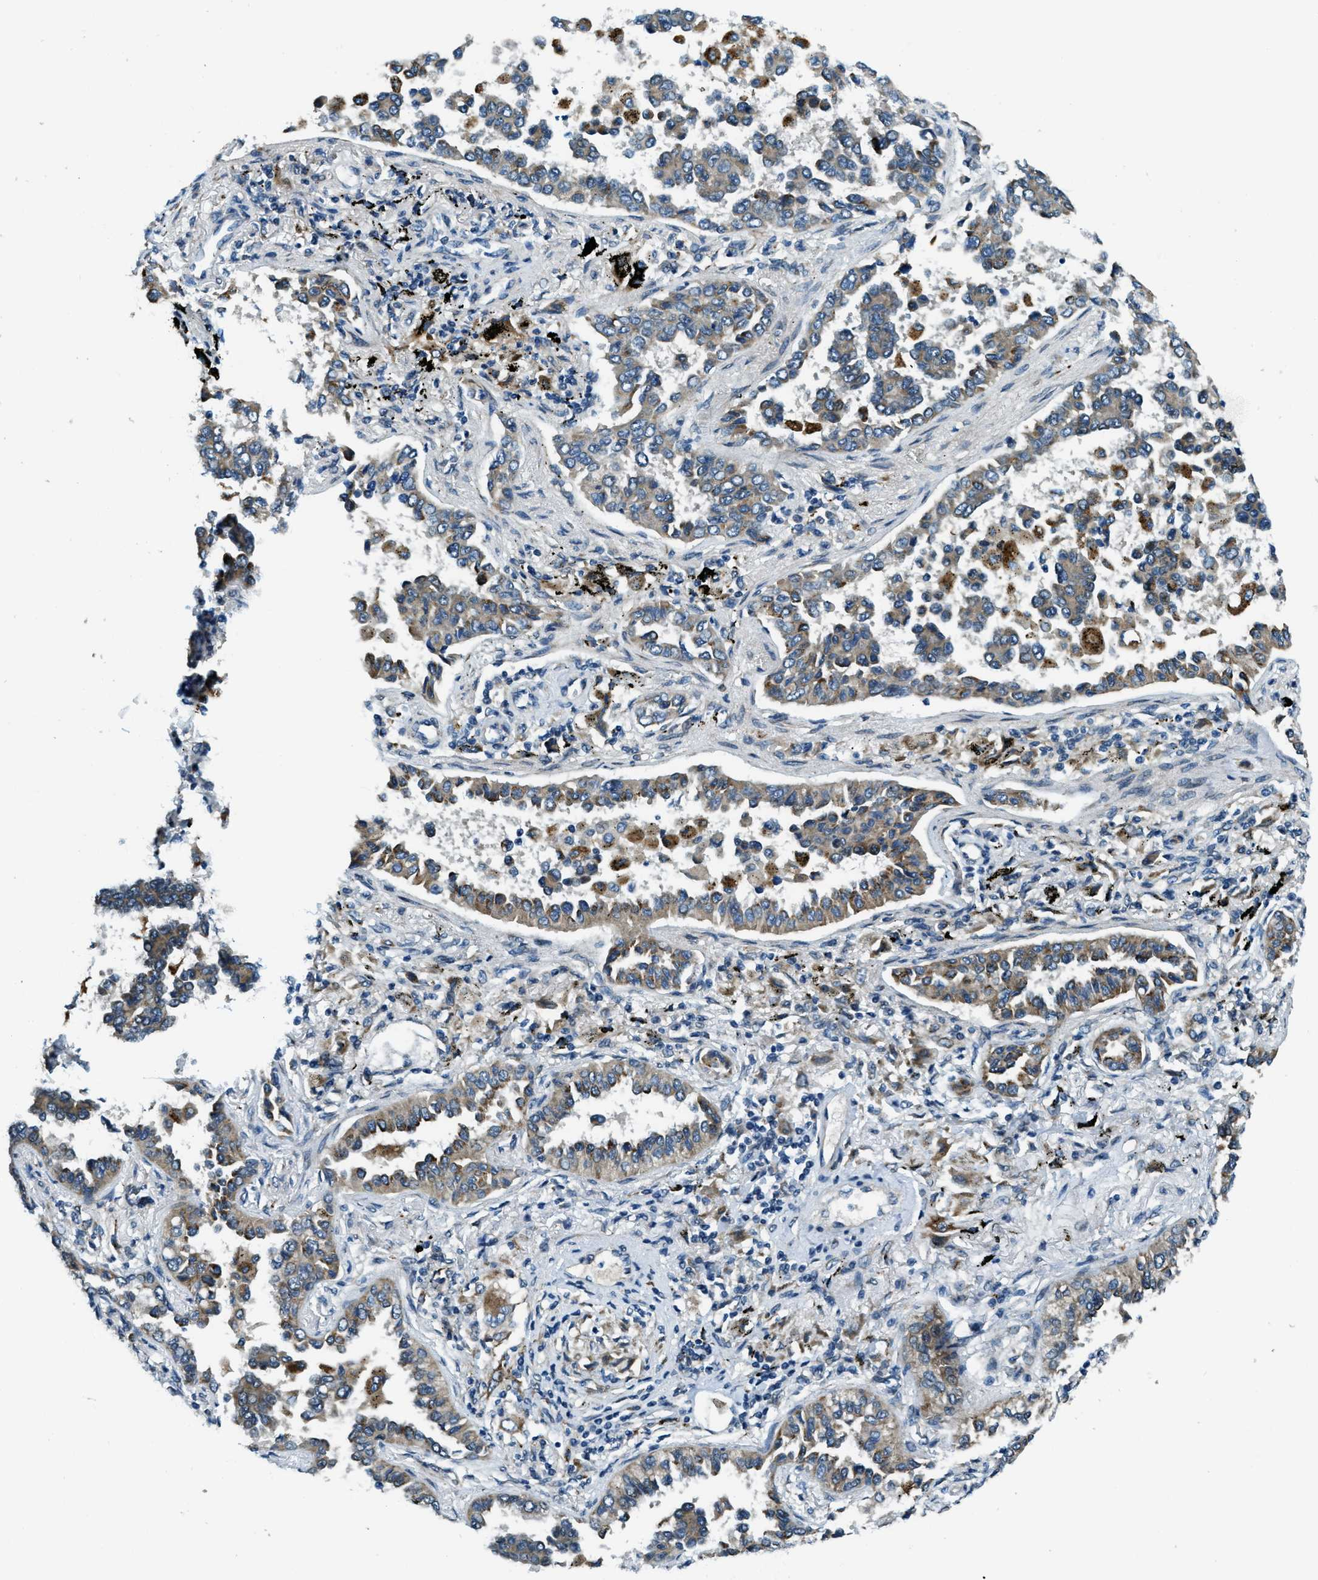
{"staining": {"intensity": "moderate", "quantity": ">75%", "location": "cytoplasmic/membranous"}, "tissue": "lung cancer", "cell_type": "Tumor cells", "image_type": "cancer", "snomed": [{"axis": "morphology", "description": "Normal tissue, NOS"}, {"axis": "morphology", "description": "Adenocarcinoma, NOS"}, {"axis": "topography", "description": "Lung"}], "caption": "Immunohistochemical staining of lung adenocarcinoma displays moderate cytoplasmic/membranous protein positivity in approximately >75% of tumor cells.", "gene": "GINM1", "patient": {"sex": "male", "age": 59}}